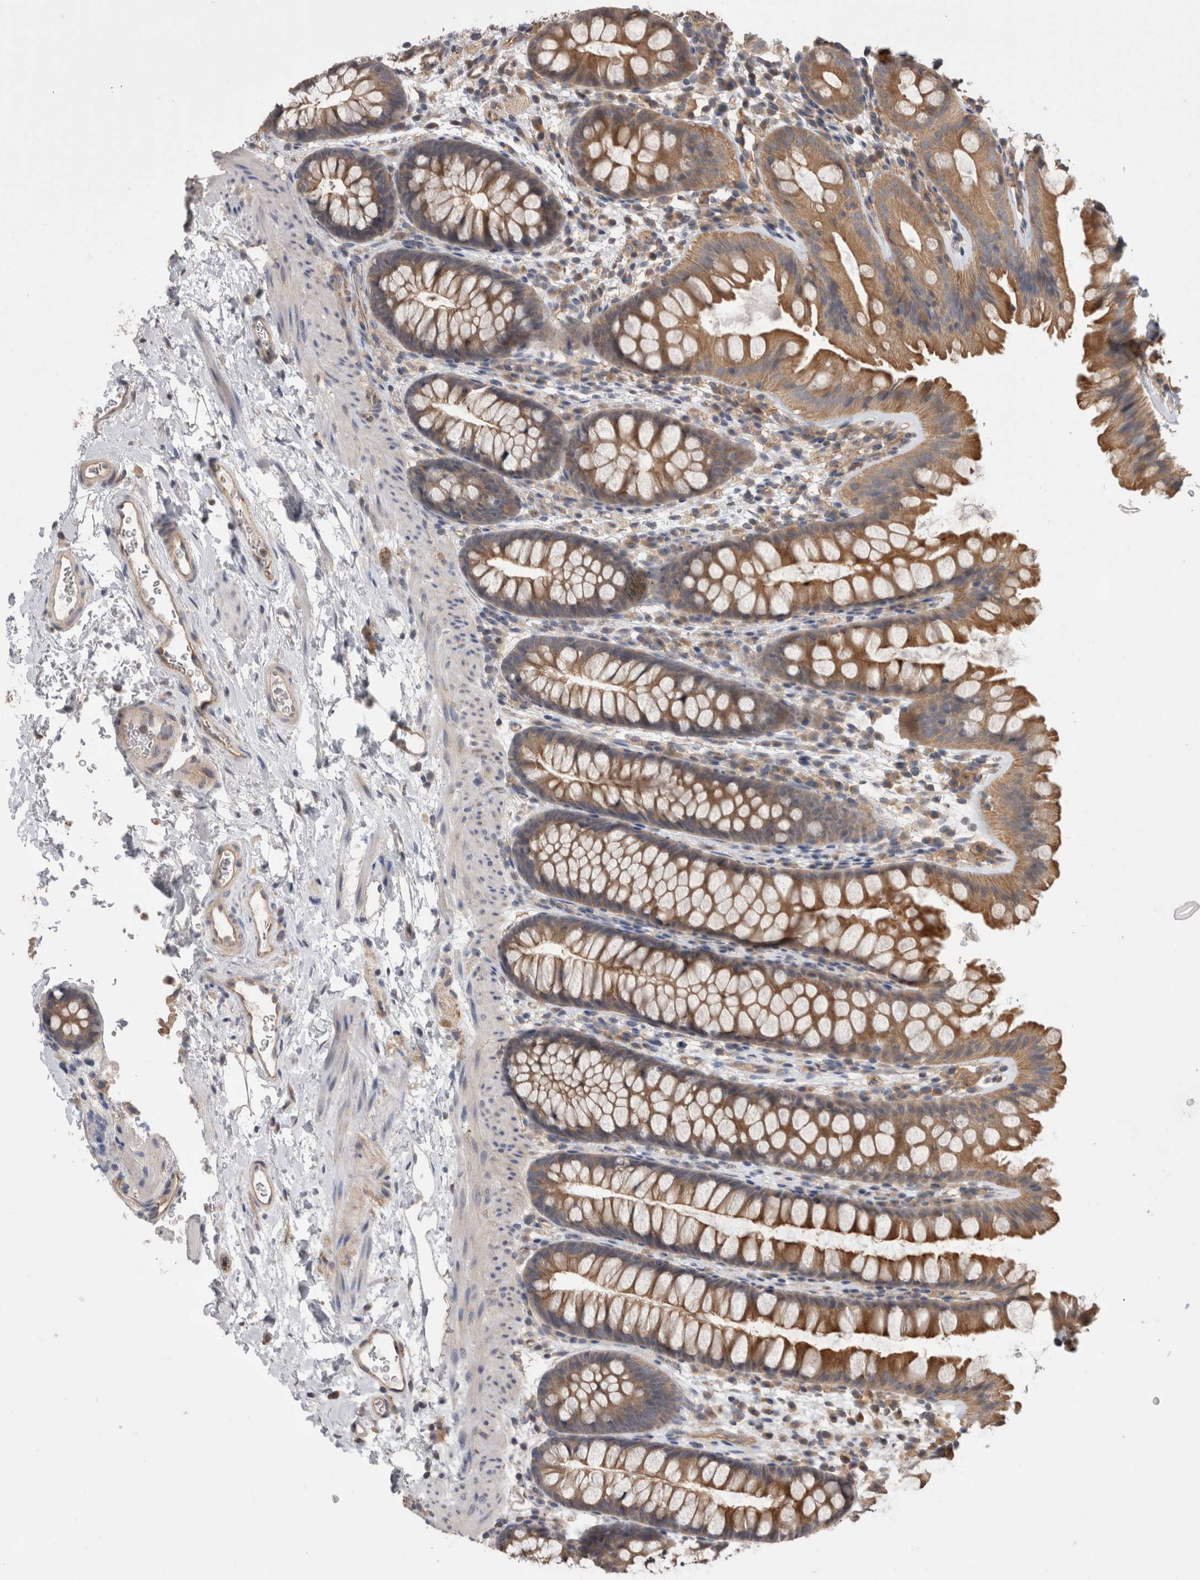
{"staining": {"intensity": "moderate", "quantity": ">75%", "location": "cytoplasmic/membranous"}, "tissue": "colon", "cell_type": "Endothelial cells", "image_type": "normal", "snomed": [{"axis": "morphology", "description": "Normal tissue, NOS"}, {"axis": "topography", "description": "Colon"}], "caption": "This is a photomicrograph of IHC staining of benign colon, which shows moderate staining in the cytoplasmic/membranous of endothelial cells.", "gene": "DCTN6", "patient": {"sex": "female", "age": 62}}